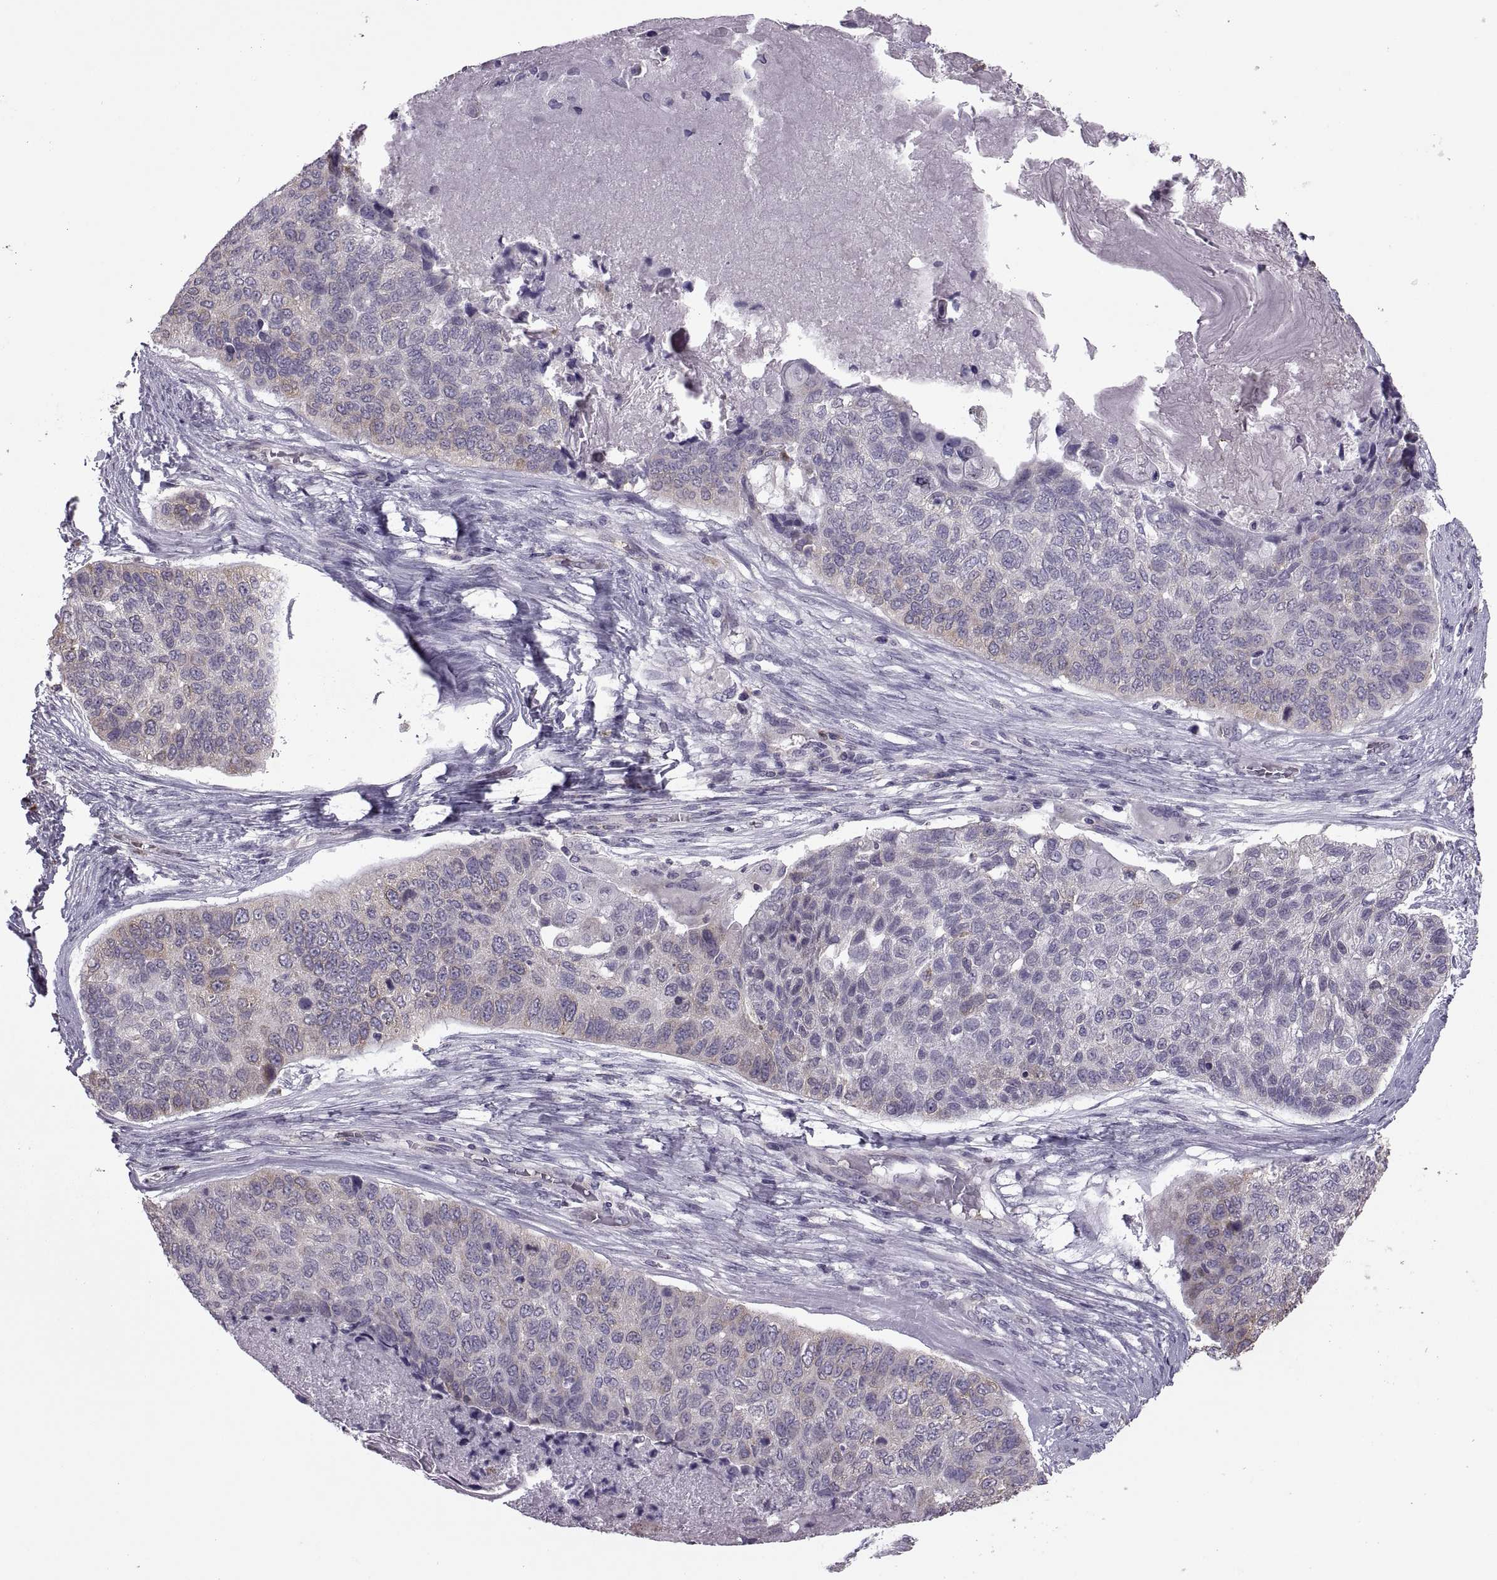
{"staining": {"intensity": "weak", "quantity": "25%-75%", "location": "cytoplasmic/membranous"}, "tissue": "lung cancer", "cell_type": "Tumor cells", "image_type": "cancer", "snomed": [{"axis": "morphology", "description": "Squamous cell carcinoma, NOS"}, {"axis": "topography", "description": "Lung"}], "caption": "Protein staining of lung cancer (squamous cell carcinoma) tissue reveals weak cytoplasmic/membranous expression in approximately 25%-75% of tumor cells.", "gene": "PABPC1", "patient": {"sex": "male", "age": 69}}